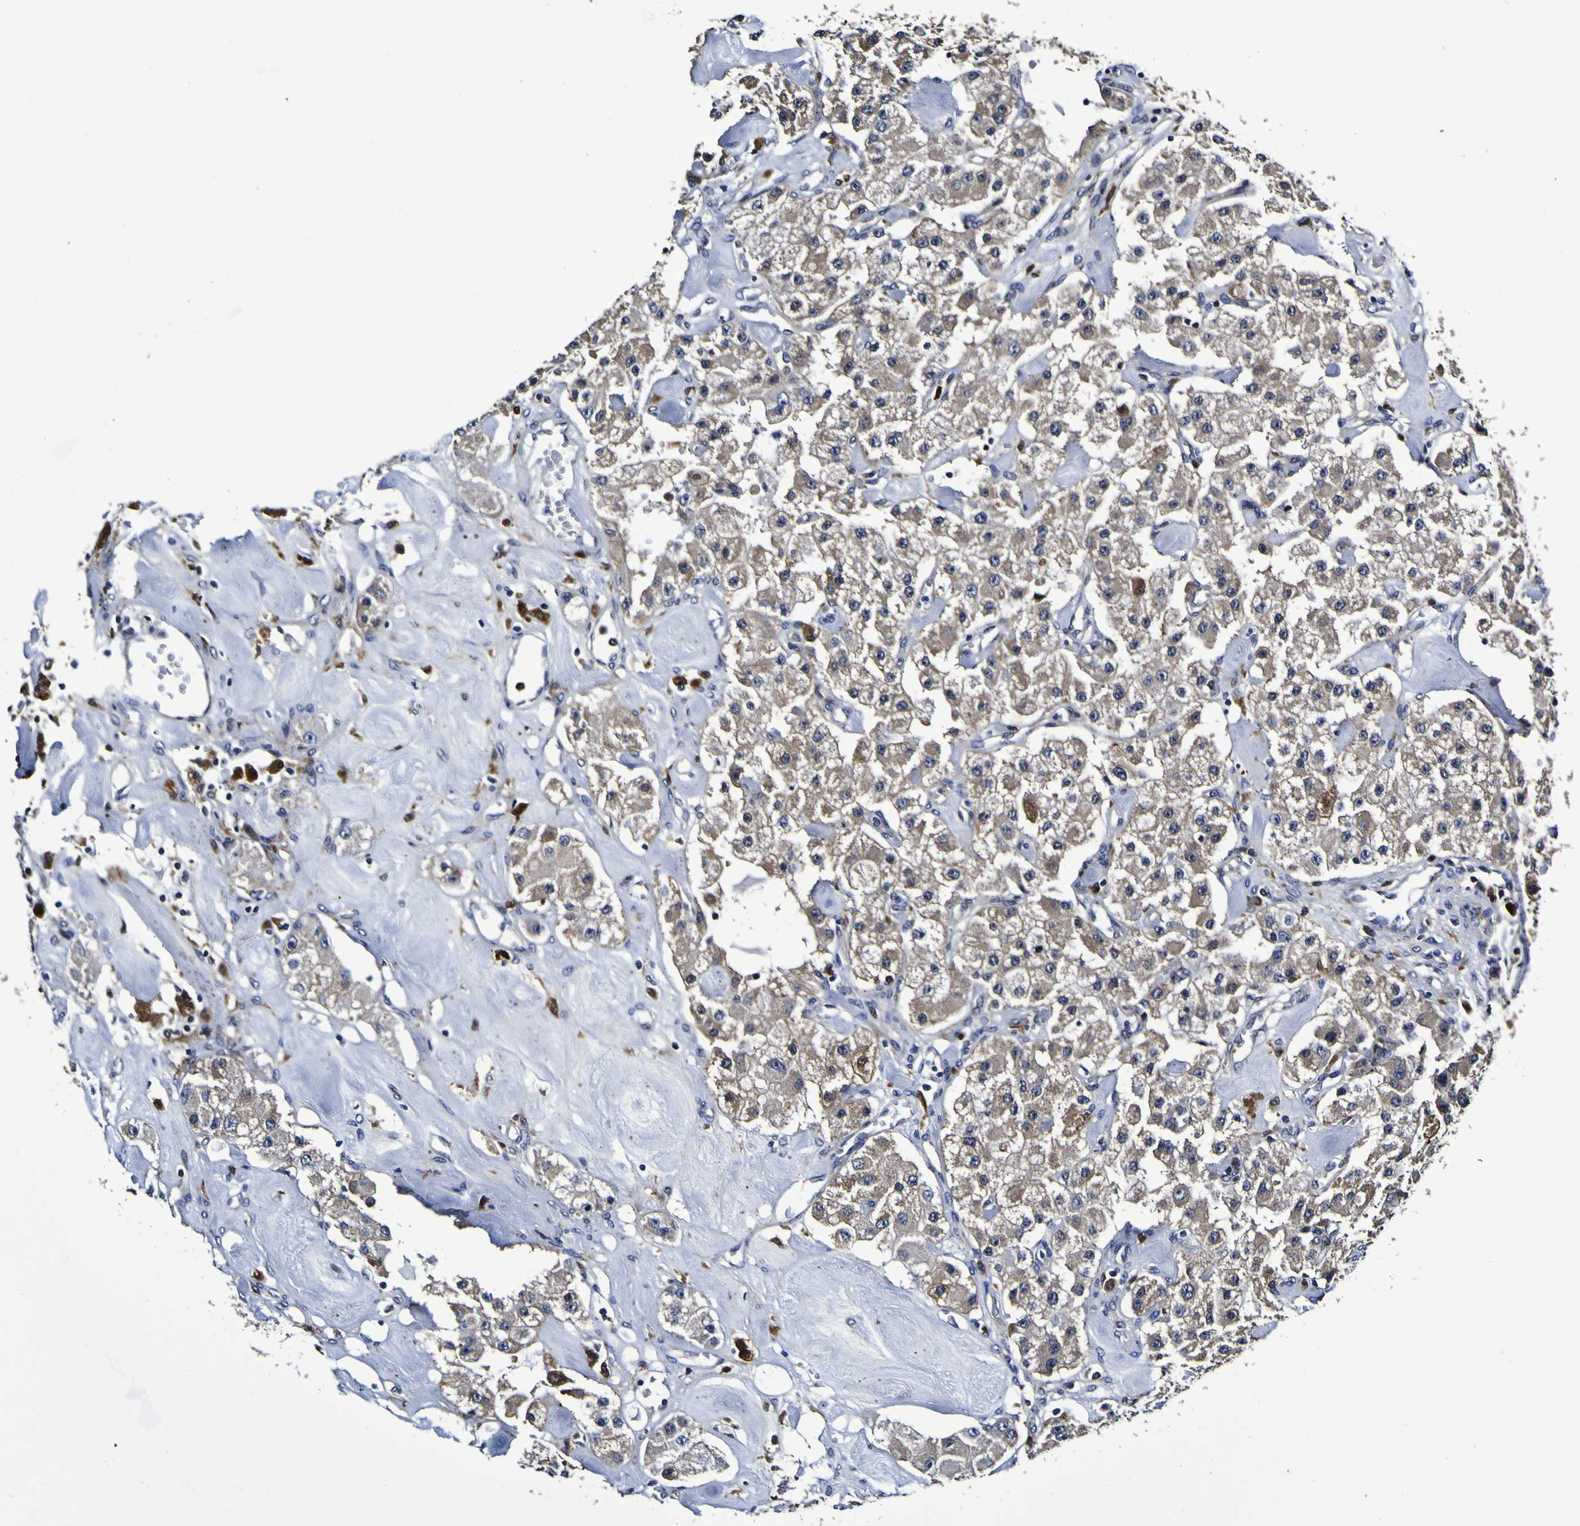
{"staining": {"intensity": "weak", "quantity": ">75%", "location": "cytoplasmic/membranous"}, "tissue": "carcinoid", "cell_type": "Tumor cells", "image_type": "cancer", "snomed": [{"axis": "morphology", "description": "Carcinoid, malignant, NOS"}, {"axis": "topography", "description": "Pancreas"}], "caption": "Protein staining of malignant carcinoid tissue exhibits weak cytoplasmic/membranous staining in about >75% of tumor cells.", "gene": "GPX1", "patient": {"sex": "male", "age": 41}}